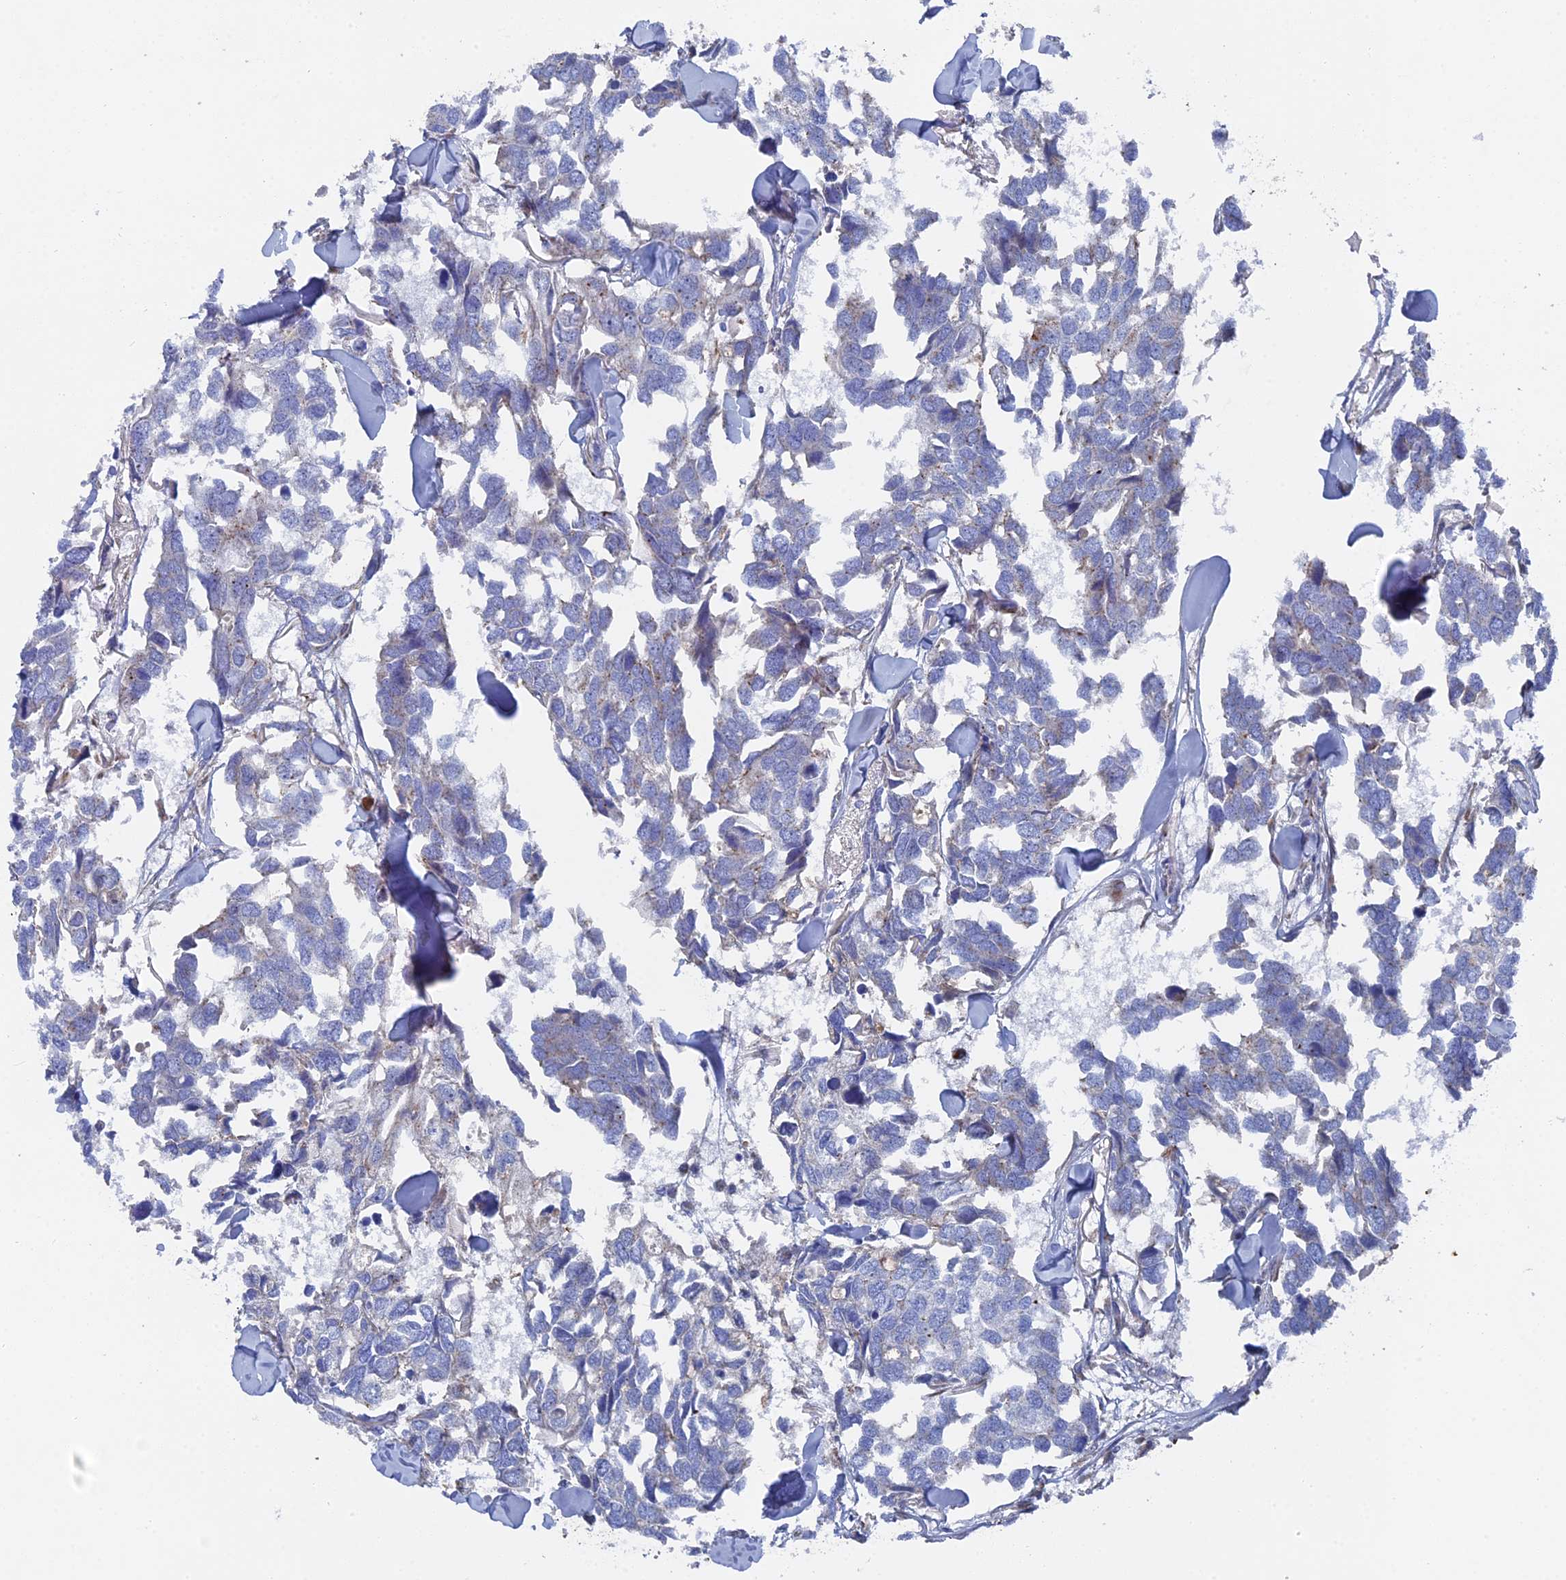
{"staining": {"intensity": "negative", "quantity": "none", "location": "none"}, "tissue": "breast cancer", "cell_type": "Tumor cells", "image_type": "cancer", "snomed": [{"axis": "morphology", "description": "Duct carcinoma"}, {"axis": "topography", "description": "Breast"}], "caption": "High magnification brightfield microscopy of breast infiltrating ductal carcinoma stained with DAB (3,3'-diaminobenzidine) (brown) and counterstained with hematoxylin (blue): tumor cells show no significant expression.", "gene": "SMG9", "patient": {"sex": "female", "age": 83}}